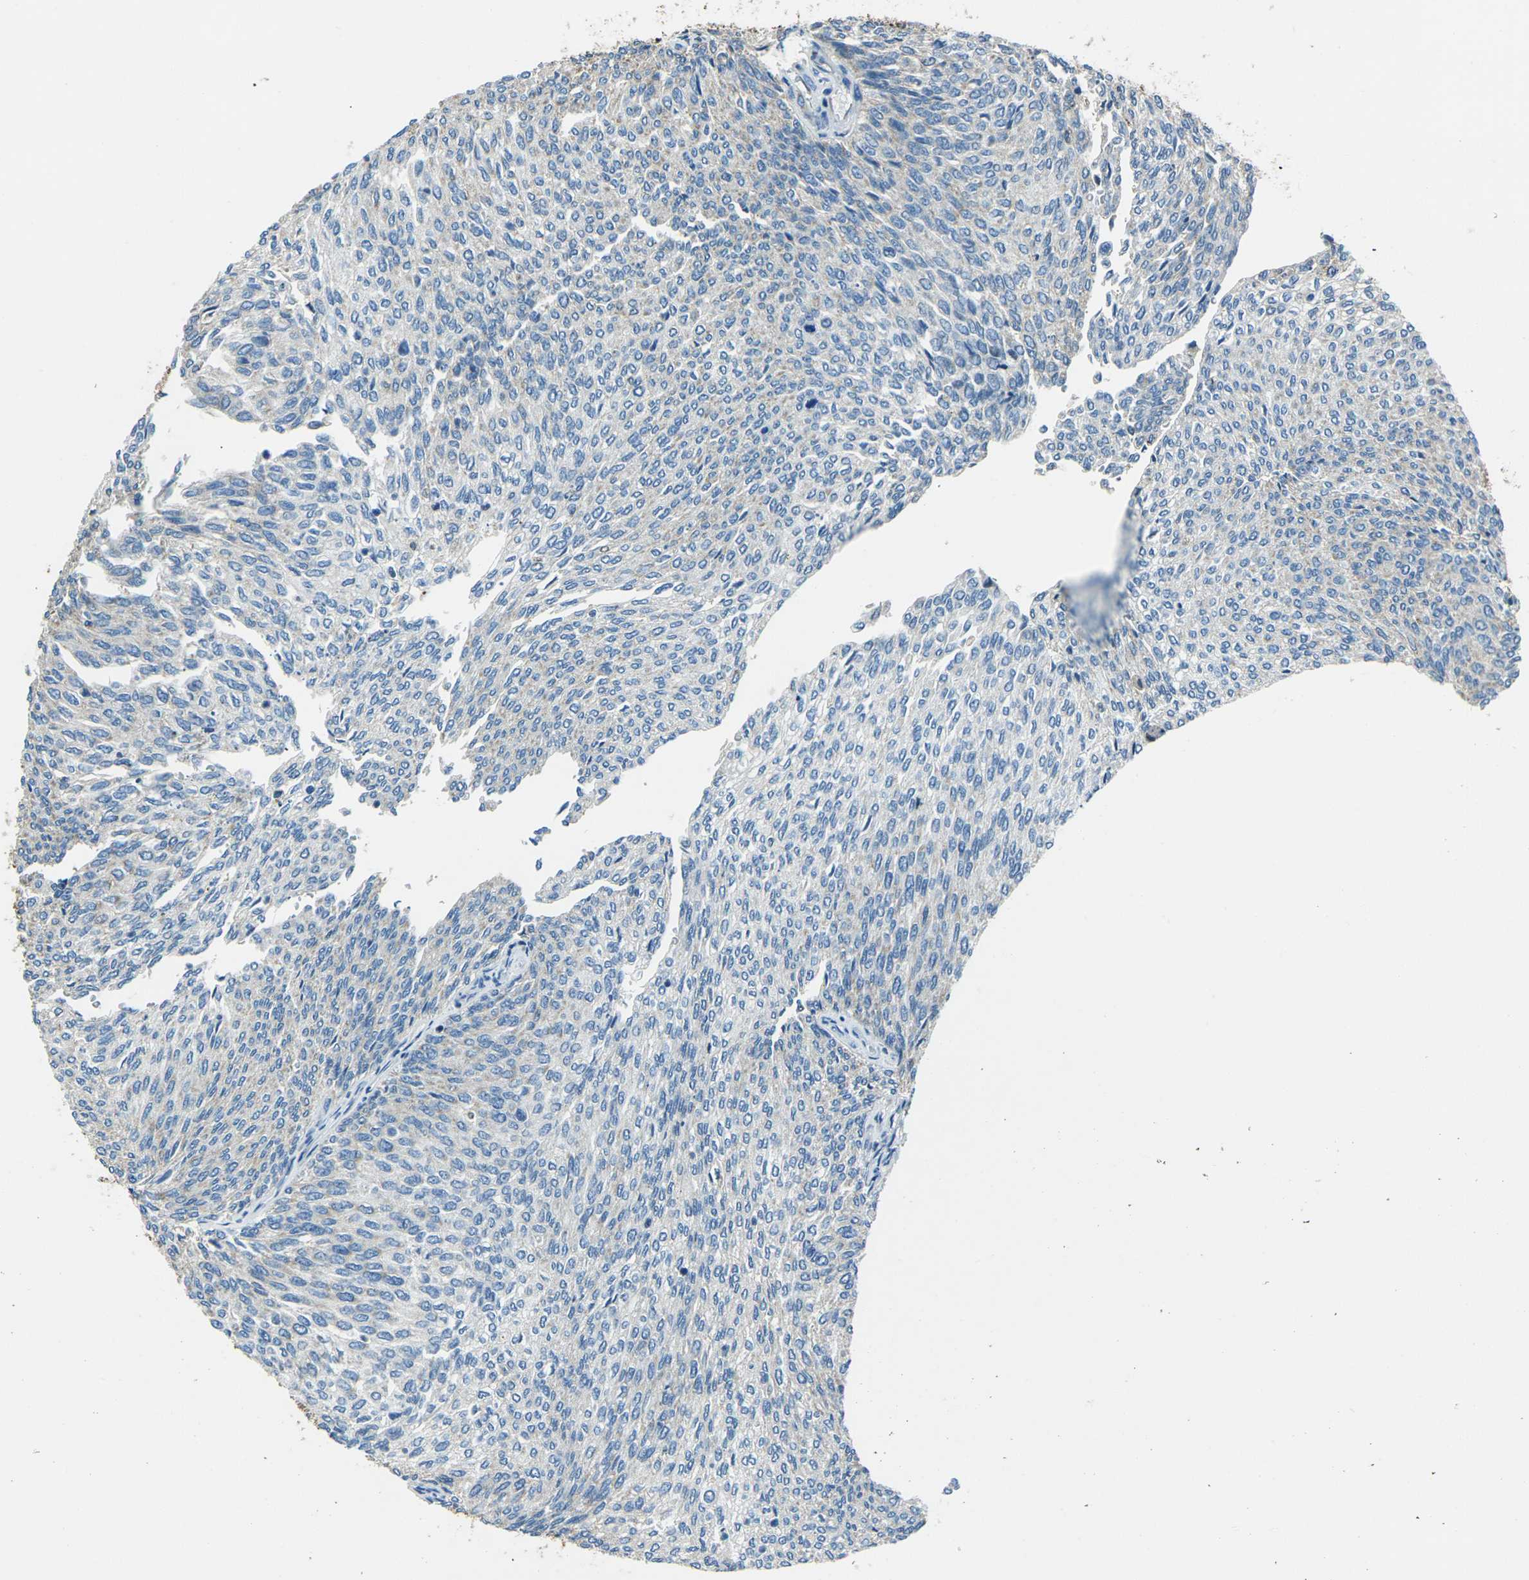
{"staining": {"intensity": "negative", "quantity": "none", "location": "none"}, "tissue": "urothelial cancer", "cell_type": "Tumor cells", "image_type": "cancer", "snomed": [{"axis": "morphology", "description": "Urothelial carcinoma, Low grade"}, {"axis": "topography", "description": "Urinary bladder"}], "caption": "Tumor cells are negative for protein expression in human urothelial carcinoma (low-grade).", "gene": "IRF3", "patient": {"sex": "female", "age": 79}}